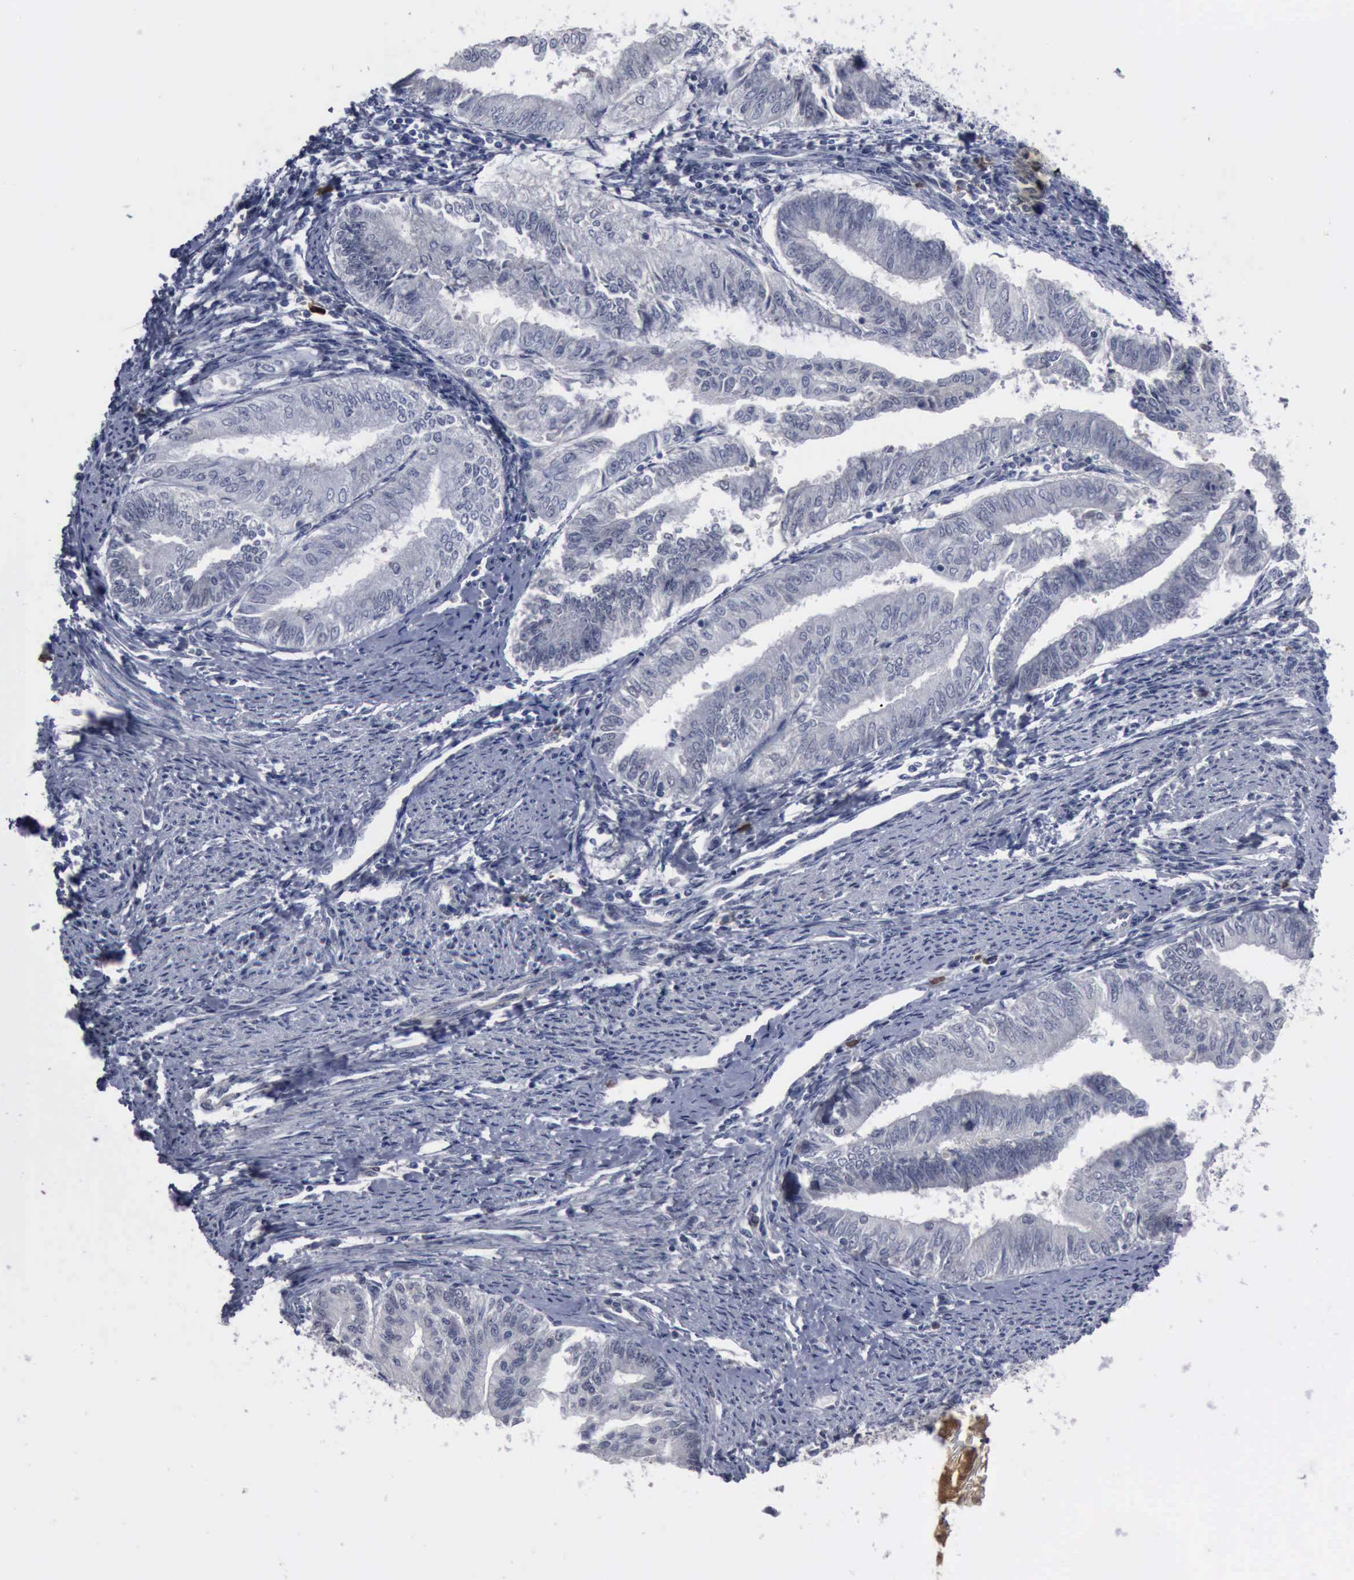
{"staining": {"intensity": "negative", "quantity": "none", "location": "none"}, "tissue": "endometrial cancer", "cell_type": "Tumor cells", "image_type": "cancer", "snomed": [{"axis": "morphology", "description": "Adenocarcinoma, NOS"}, {"axis": "topography", "description": "Endometrium"}], "caption": "Immunohistochemistry of human endometrial cancer demonstrates no staining in tumor cells. Brightfield microscopy of immunohistochemistry (IHC) stained with DAB (3,3'-diaminobenzidine) (brown) and hematoxylin (blue), captured at high magnification.", "gene": "MYO18B", "patient": {"sex": "female", "age": 66}}